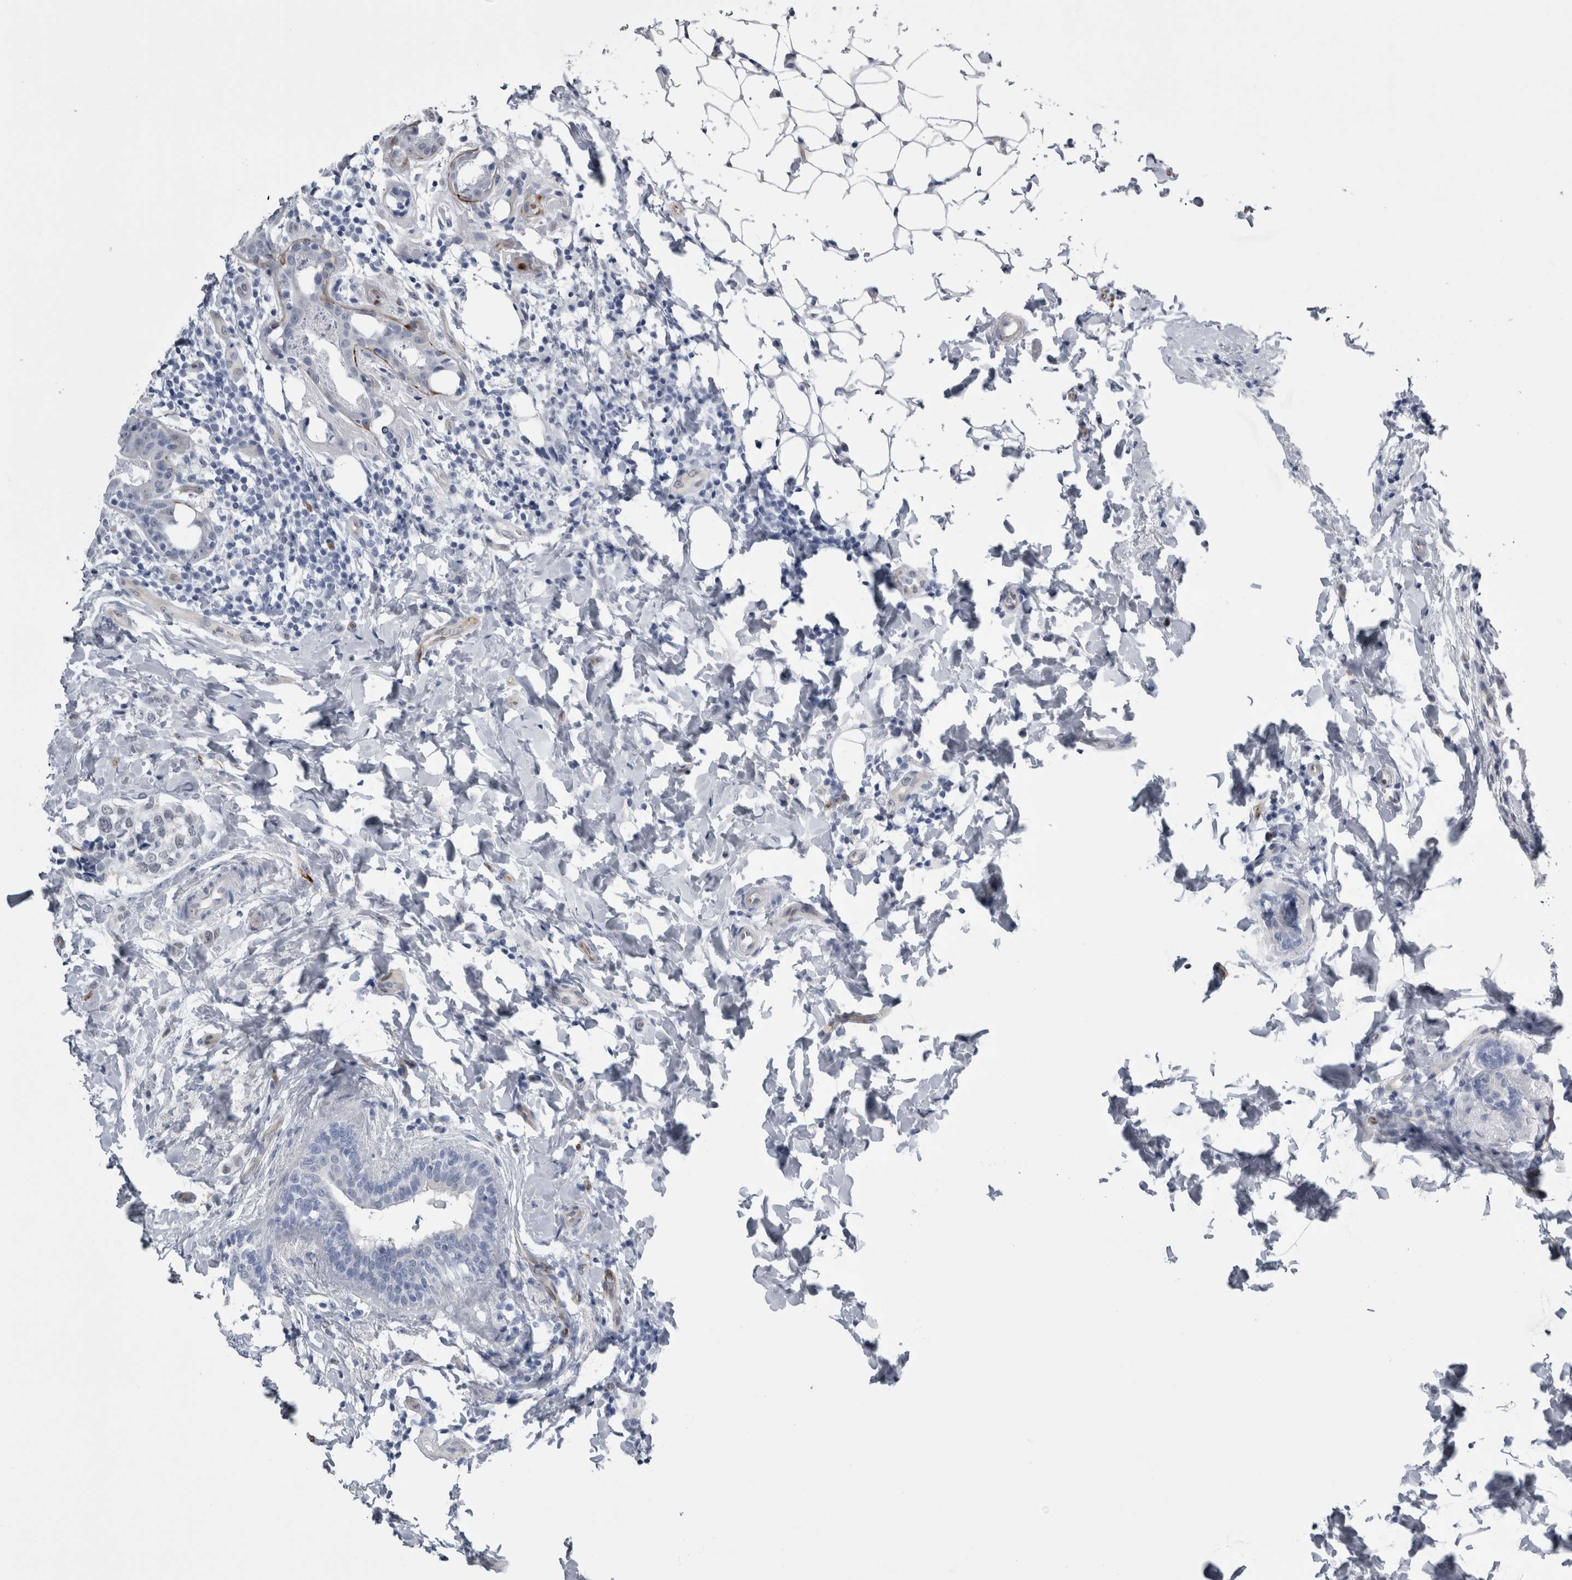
{"staining": {"intensity": "negative", "quantity": "none", "location": "none"}, "tissue": "breast cancer", "cell_type": "Tumor cells", "image_type": "cancer", "snomed": [{"axis": "morphology", "description": "Normal tissue, NOS"}, {"axis": "morphology", "description": "Lobular carcinoma"}, {"axis": "topography", "description": "Breast"}], "caption": "An image of human breast cancer (lobular carcinoma) is negative for staining in tumor cells.", "gene": "VWDE", "patient": {"sex": "female", "age": 47}}